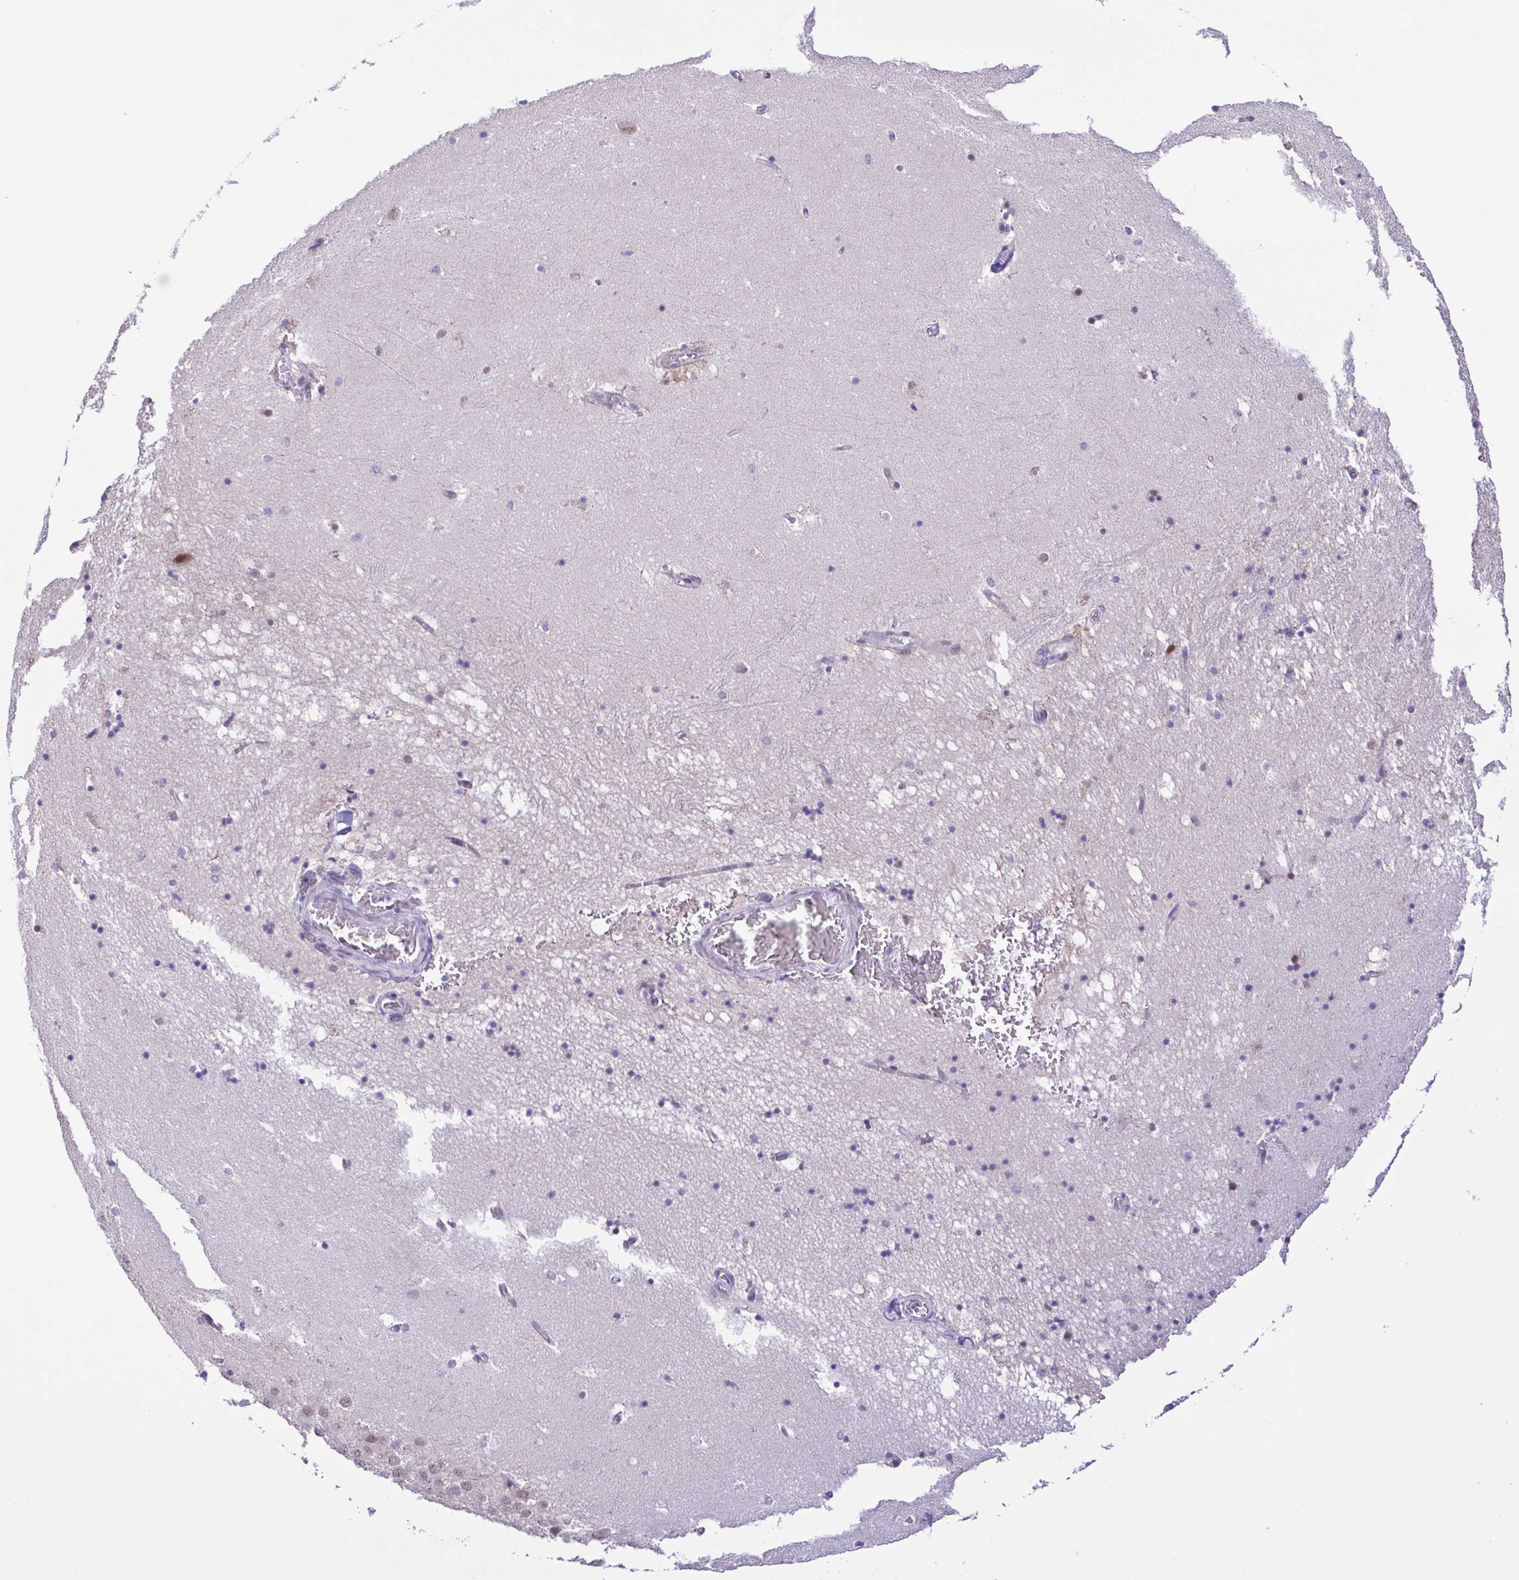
{"staining": {"intensity": "negative", "quantity": "none", "location": "none"}, "tissue": "hippocampus", "cell_type": "Glial cells", "image_type": "normal", "snomed": [{"axis": "morphology", "description": "Normal tissue, NOS"}, {"axis": "topography", "description": "Hippocampus"}], "caption": "The micrograph shows no staining of glial cells in benign hippocampus. Nuclei are stained in blue.", "gene": "ENSG00000286022", "patient": {"sex": "male", "age": 58}}